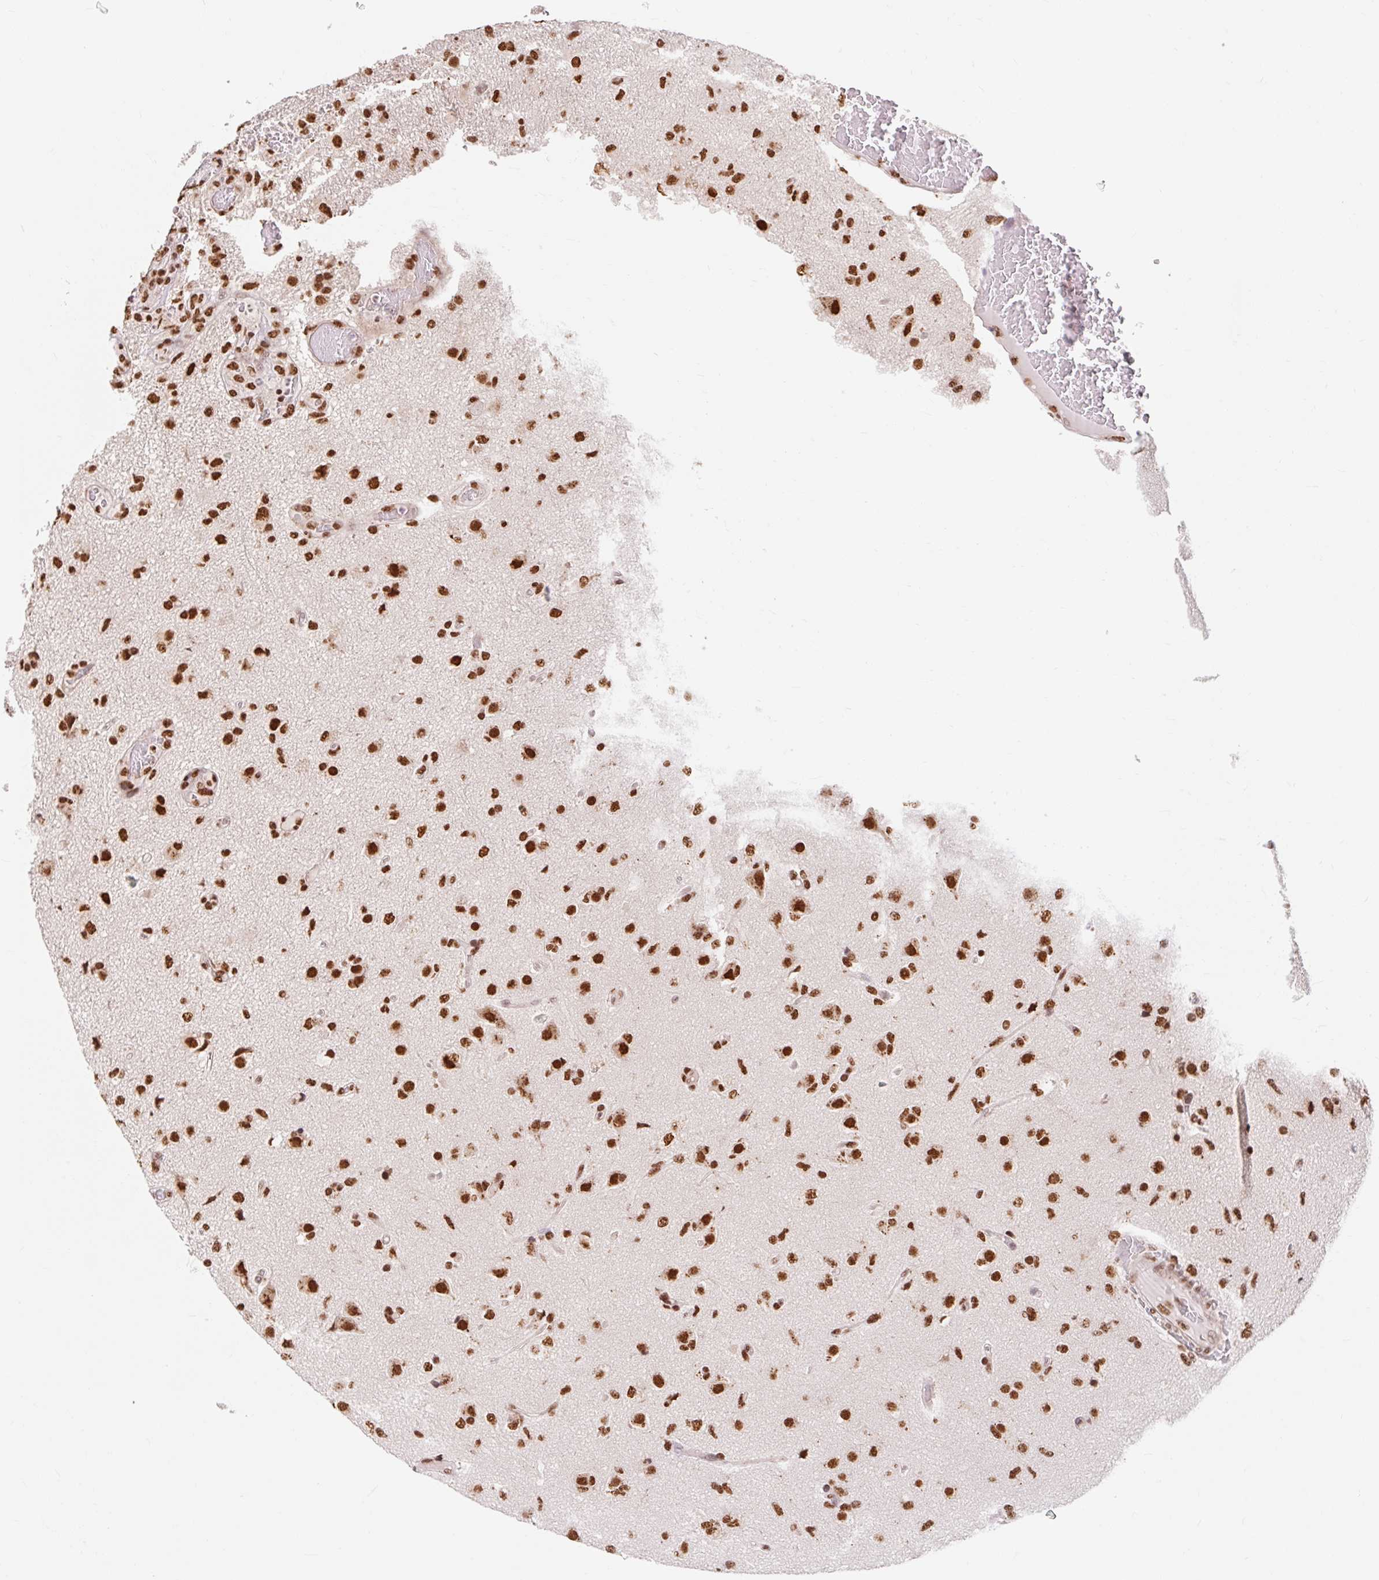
{"staining": {"intensity": "strong", "quantity": ">75%", "location": "nuclear"}, "tissue": "glioma", "cell_type": "Tumor cells", "image_type": "cancer", "snomed": [{"axis": "morphology", "description": "Glioma, malignant, High grade"}, {"axis": "topography", "description": "Brain"}], "caption": "Immunohistochemistry staining of glioma, which exhibits high levels of strong nuclear expression in approximately >75% of tumor cells indicating strong nuclear protein positivity. The staining was performed using DAB (brown) for protein detection and nuclei were counterstained in hematoxylin (blue).", "gene": "BICRA", "patient": {"sex": "female", "age": 74}}